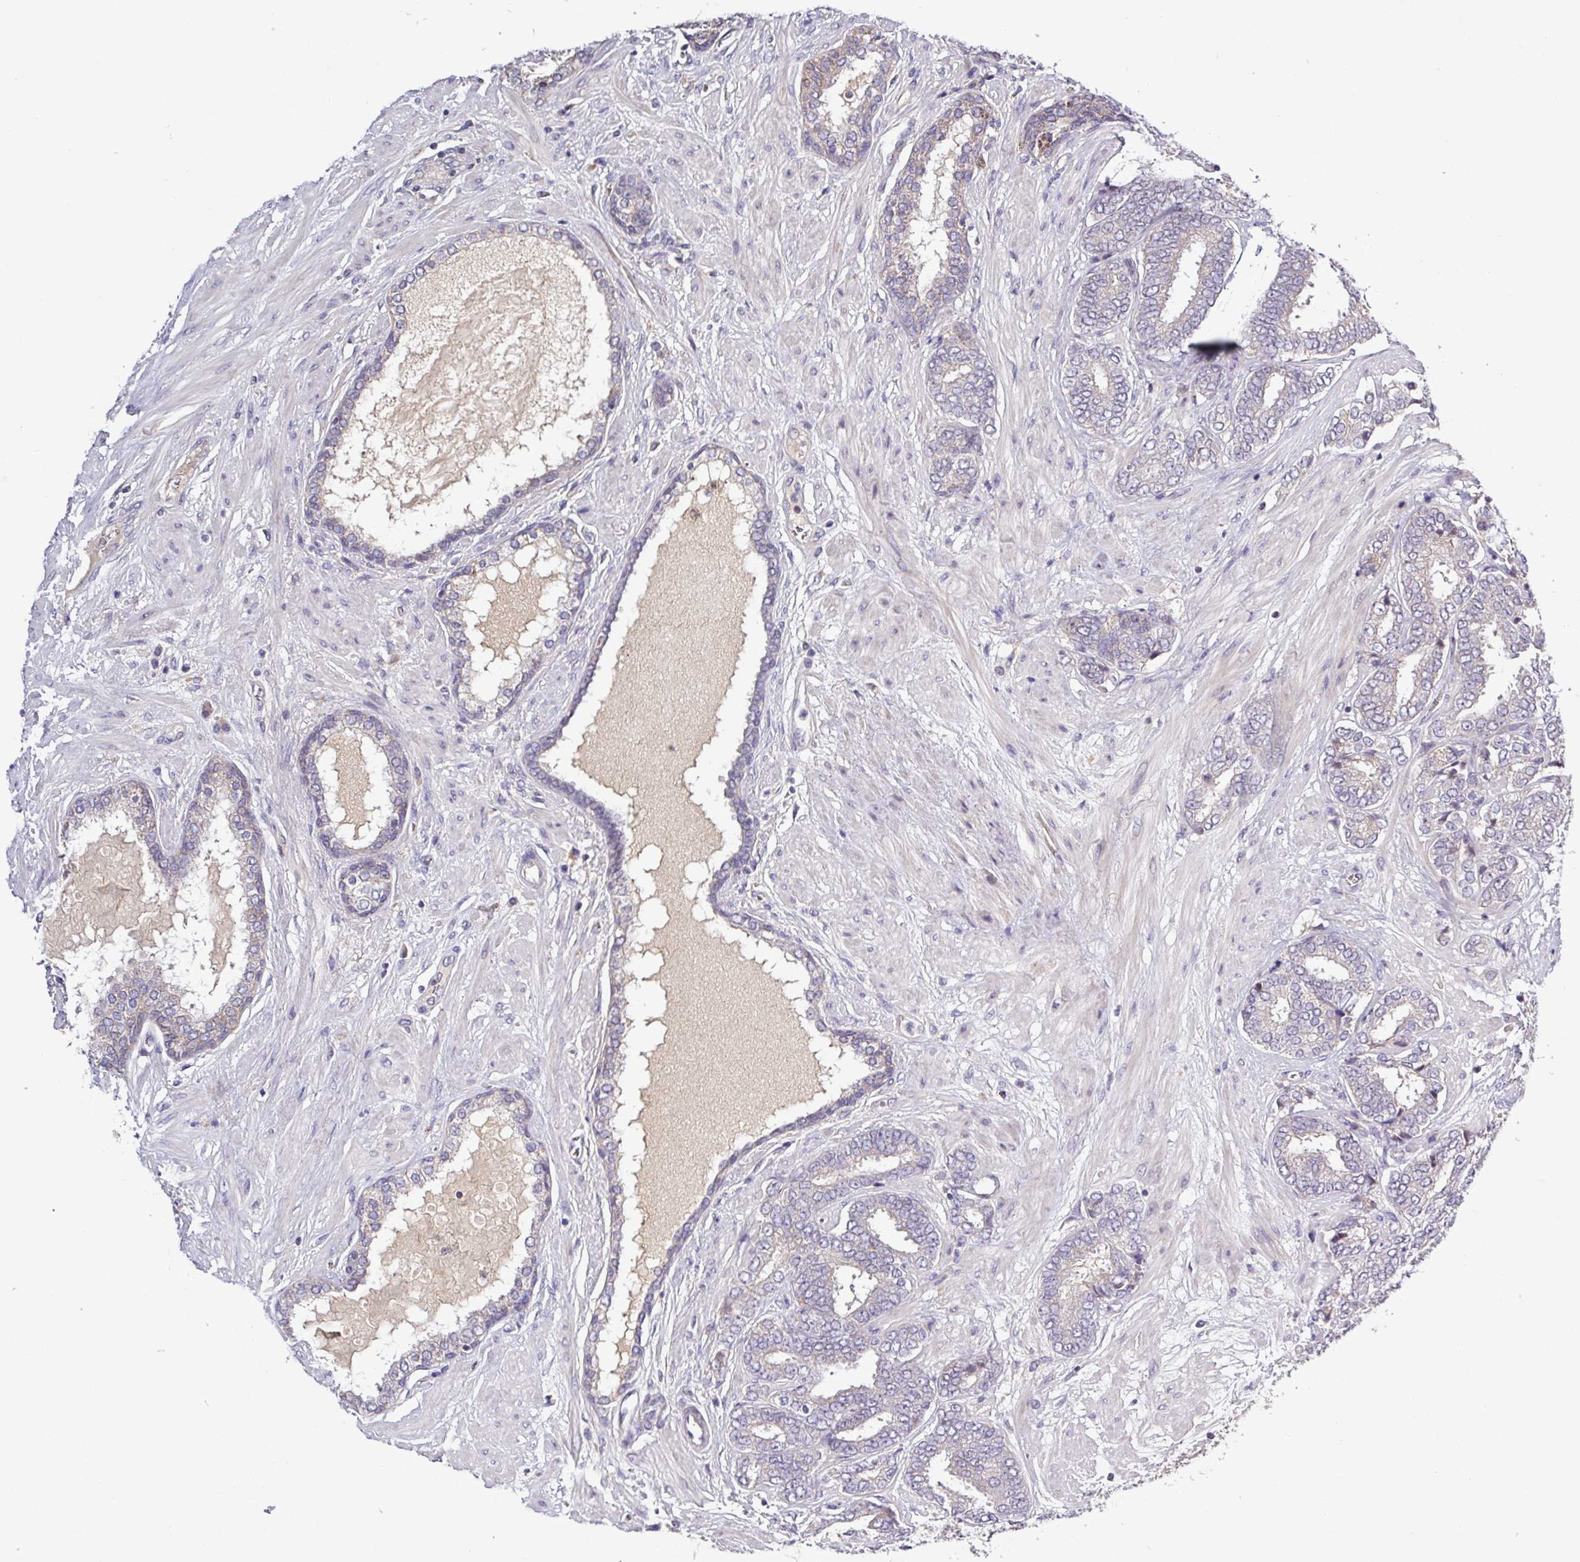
{"staining": {"intensity": "negative", "quantity": "none", "location": "none"}, "tissue": "prostate cancer", "cell_type": "Tumor cells", "image_type": "cancer", "snomed": [{"axis": "morphology", "description": "Adenocarcinoma, High grade"}, {"axis": "topography", "description": "Prostate"}], "caption": "Photomicrograph shows no protein positivity in tumor cells of prostate high-grade adenocarcinoma tissue.", "gene": "SFTPB", "patient": {"sex": "male", "age": 72}}